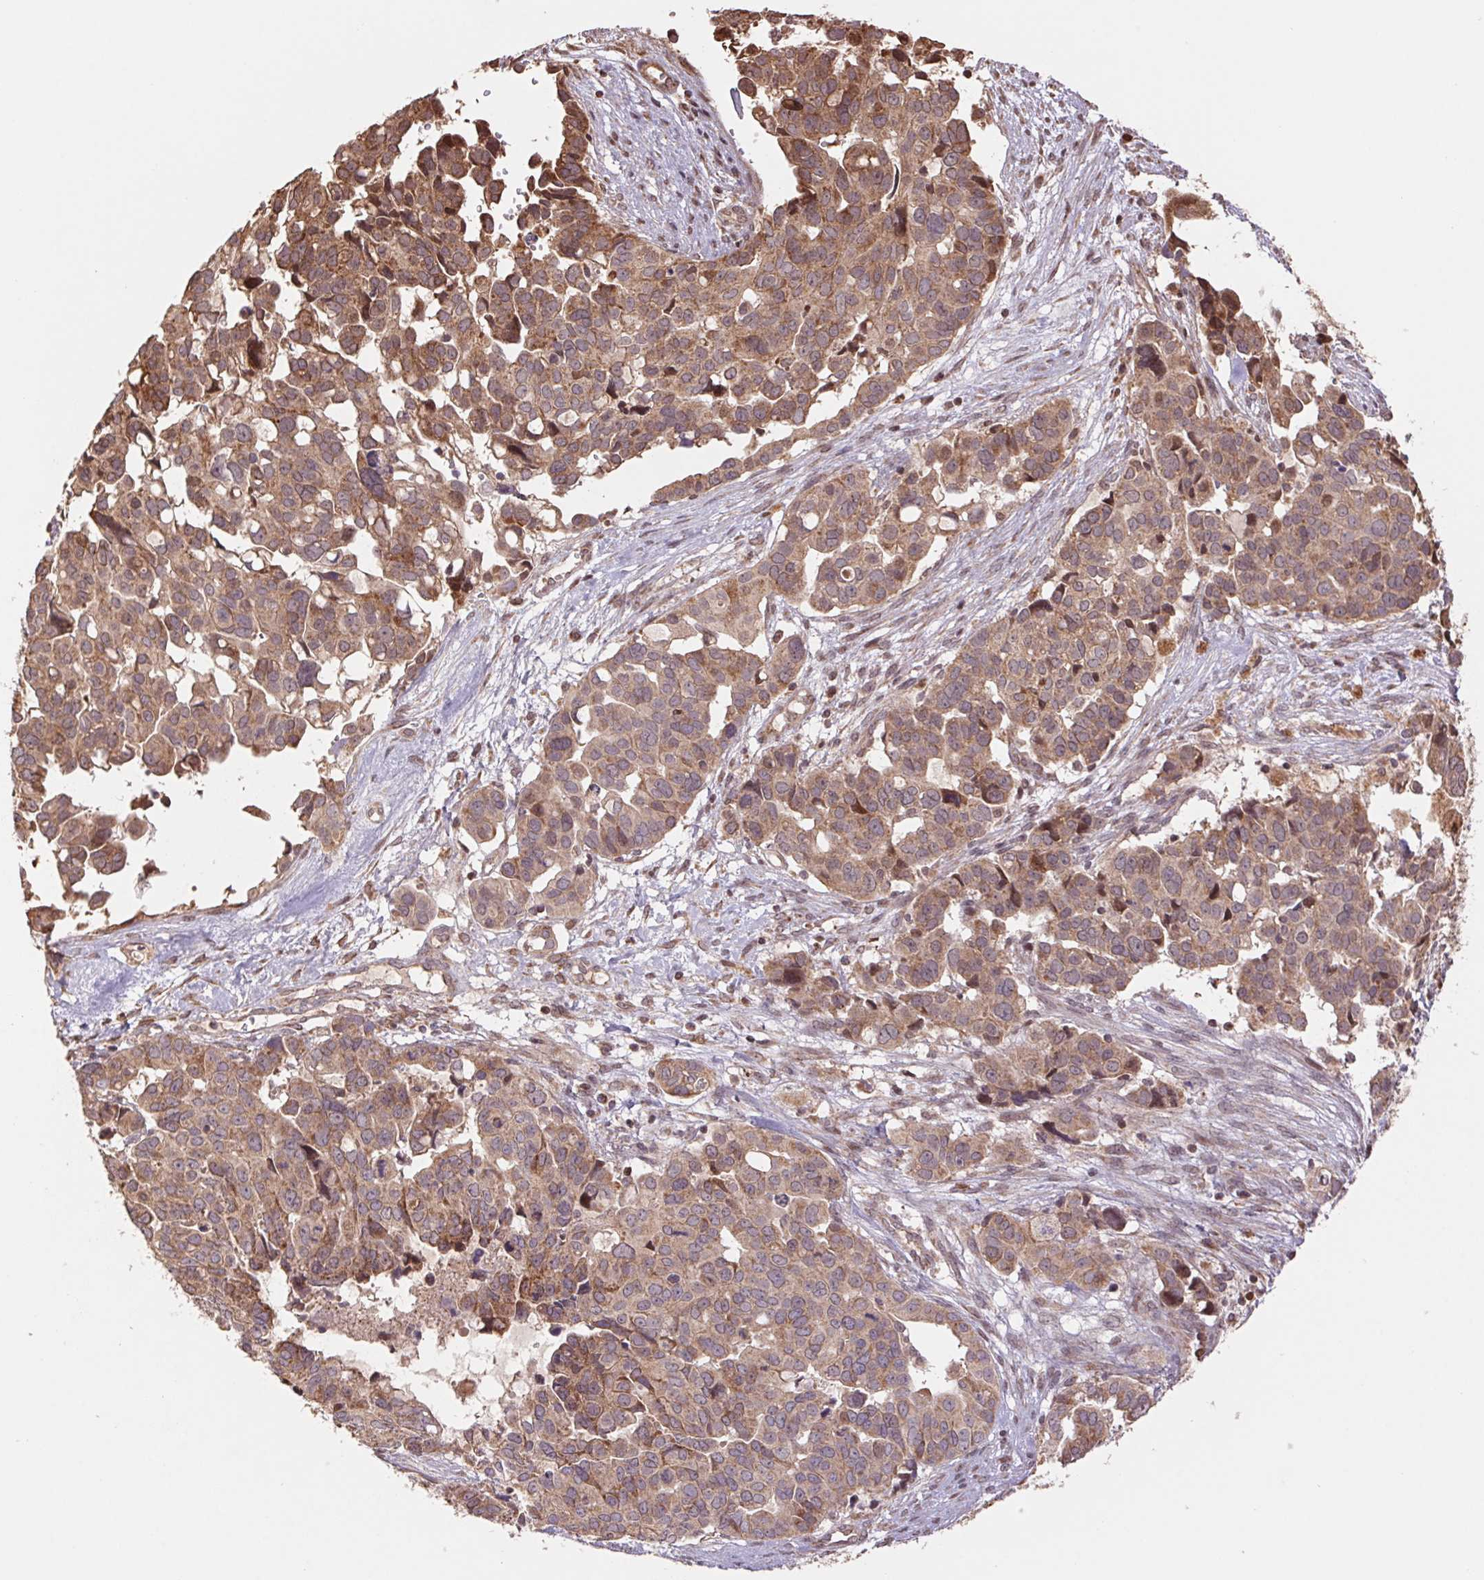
{"staining": {"intensity": "moderate", "quantity": ">75%", "location": "cytoplasmic/membranous"}, "tissue": "ovarian cancer", "cell_type": "Tumor cells", "image_type": "cancer", "snomed": [{"axis": "morphology", "description": "Carcinoma, endometroid"}, {"axis": "topography", "description": "Ovary"}], "caption": "This is an image of immunohistochemistry staining of ovarian cancer, which shows moderate expression in the cytoplasmic/membranous of tumor cells.", "gene": "PDHA1", "patient": {"sex": "female", "age": 78}}